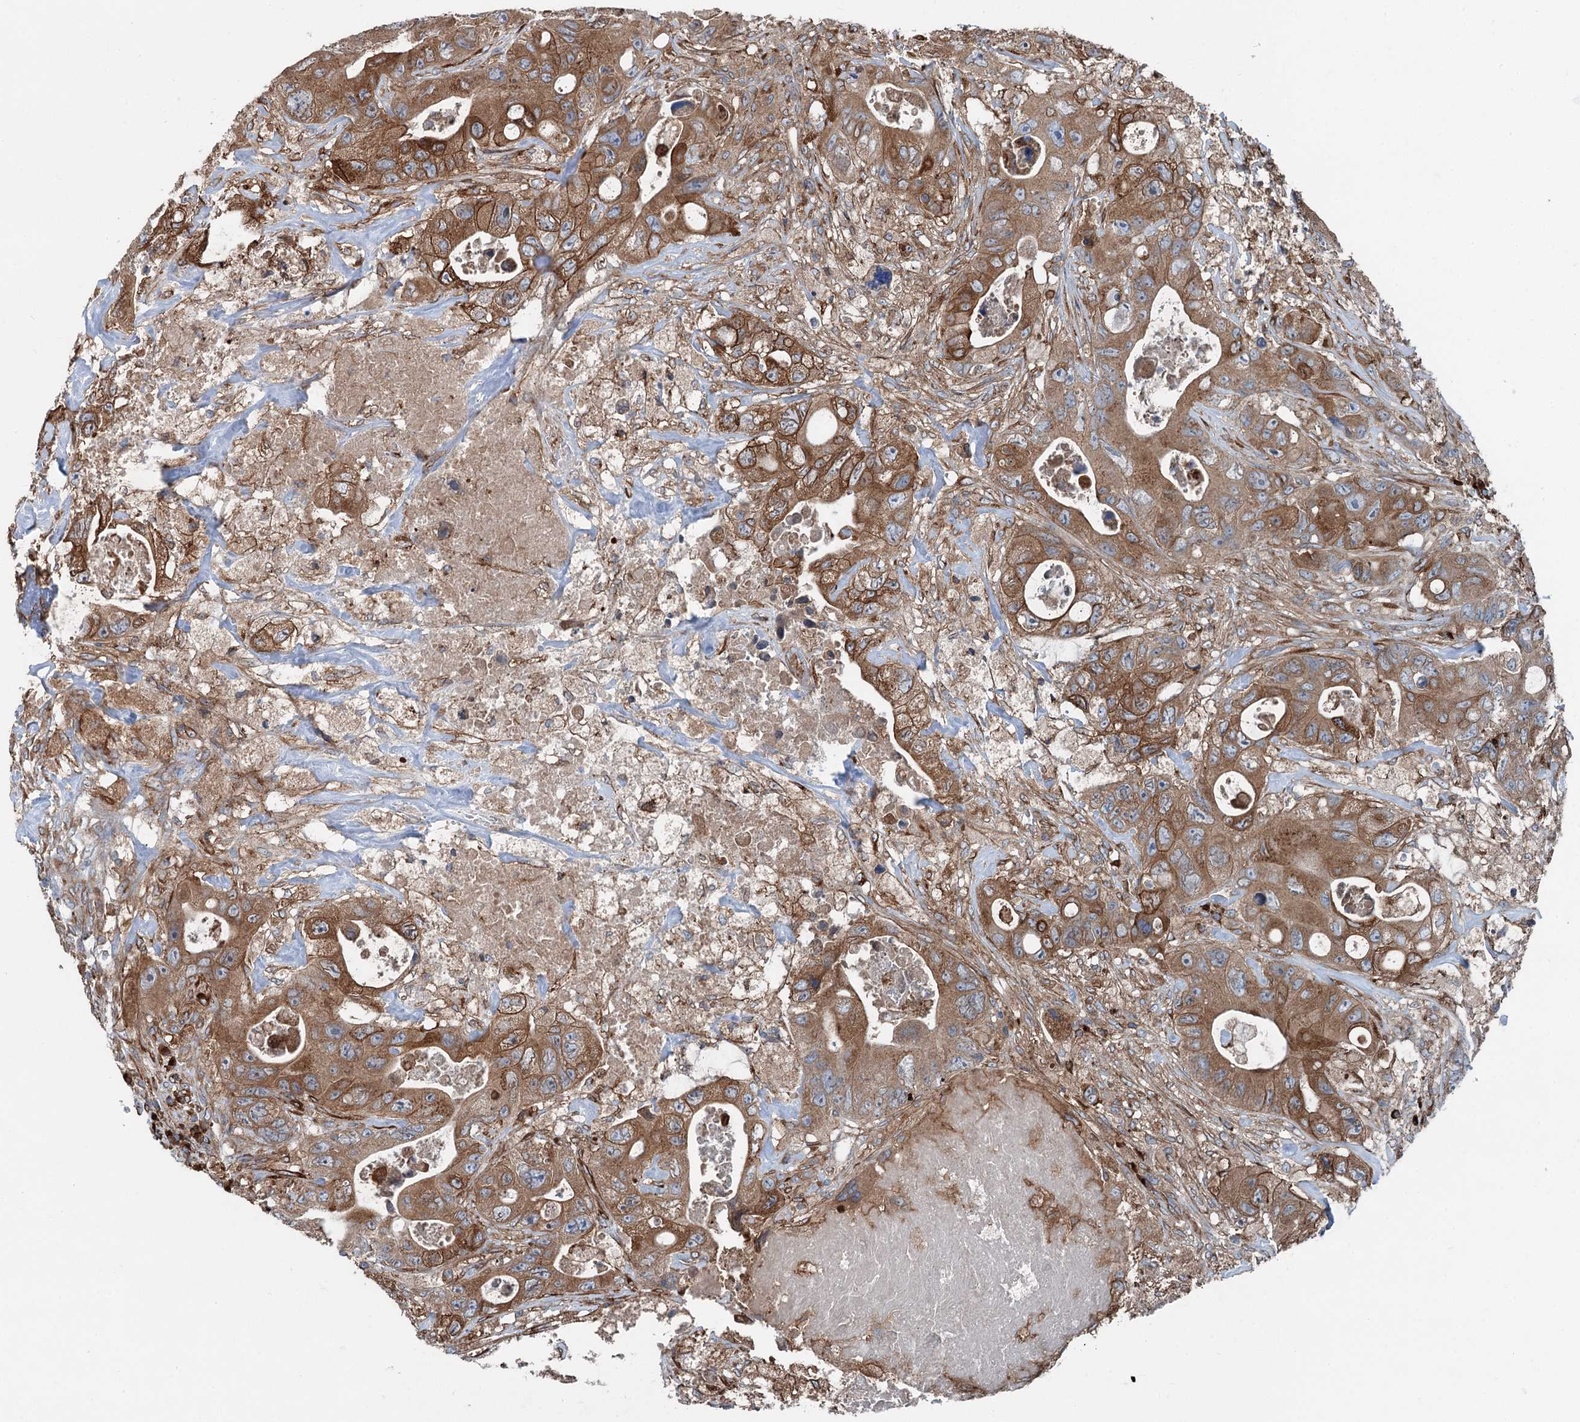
{"staining": {"intensity": "moderate", "quantity": ">75%", "location": "cytoplasmic/membranous"}, "tissue": "colorectal cancer", "cell_type": "Tumor cells", "image_type": "cancer", "snomed": [{"axis": "morphology", "description": "Adenocarcinoma, NOS"}, {"axis": "topography", "description": "Colon"}], "caption": "Immunohistochemical staining of human colorectal cancer displays medium levels of moderate cytoplasmic/membranous protein expression in approximately >75% of tumor cells.", "gene": "CALCOCO1", "patient": {"sex": "female", "age": 46}}